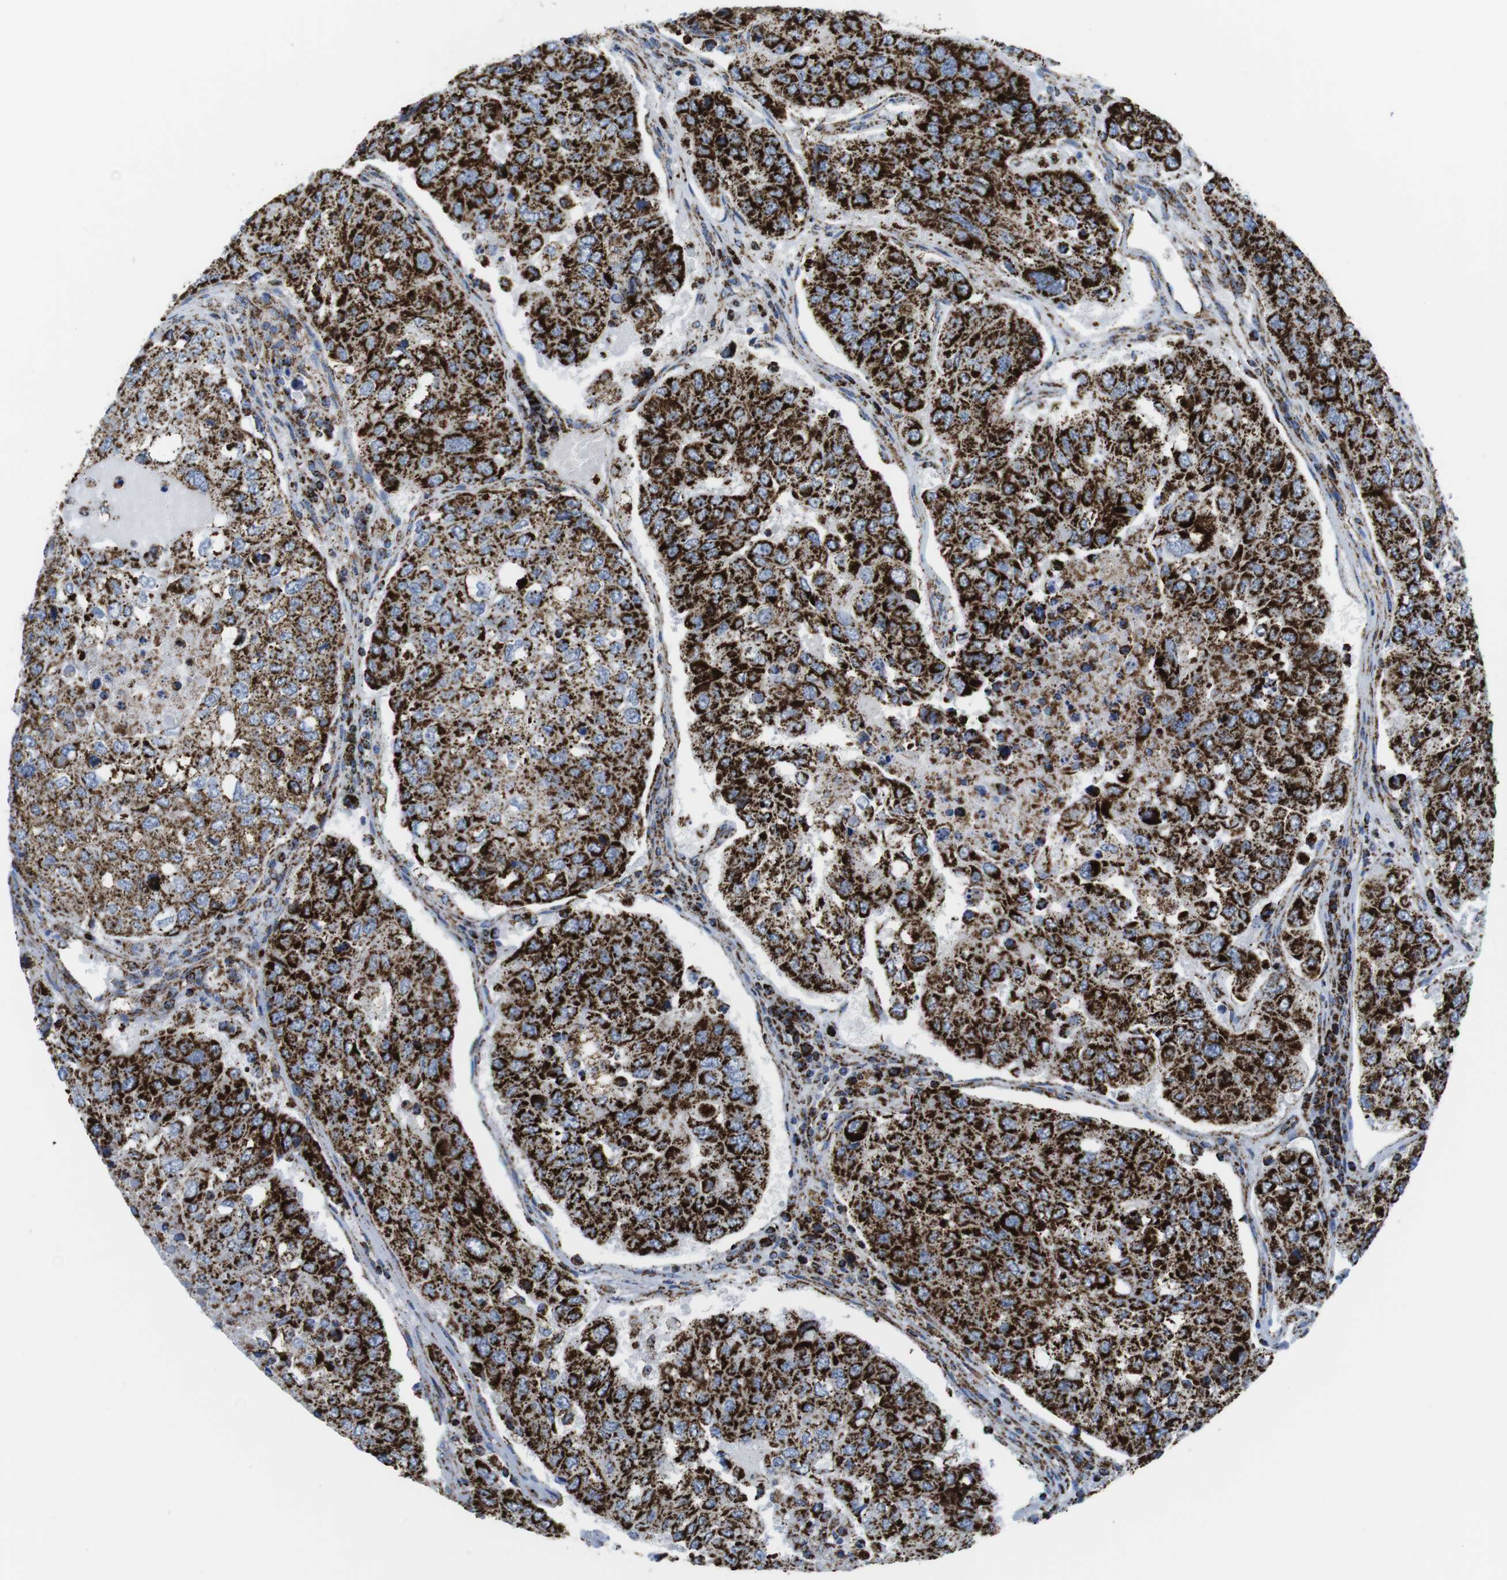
{"staining": {"intensity": "strong", "quantity": ">75%", "location": "cytoplasmic/membranous"}, "tissue": "urothelial cancer", "cell_type": "Tumor cells", "image_type": "cancer", "snomed": [{"axis": "morphology", "description": "Urothelial carcinoma, High grade"}, {"axis": "topography", "description": "Lymph node"}, {"axis": "topography", "description": "Urinary bladder"}], "caption": "This is an image of immunohistochemistry staining of urothelial carcinoma (high-grade), which shows strong staining in the cytoplasmic/membranous of tumor cells.", "gene": "ATP5PO", "patient": {"sex": "male", "age": 51}}